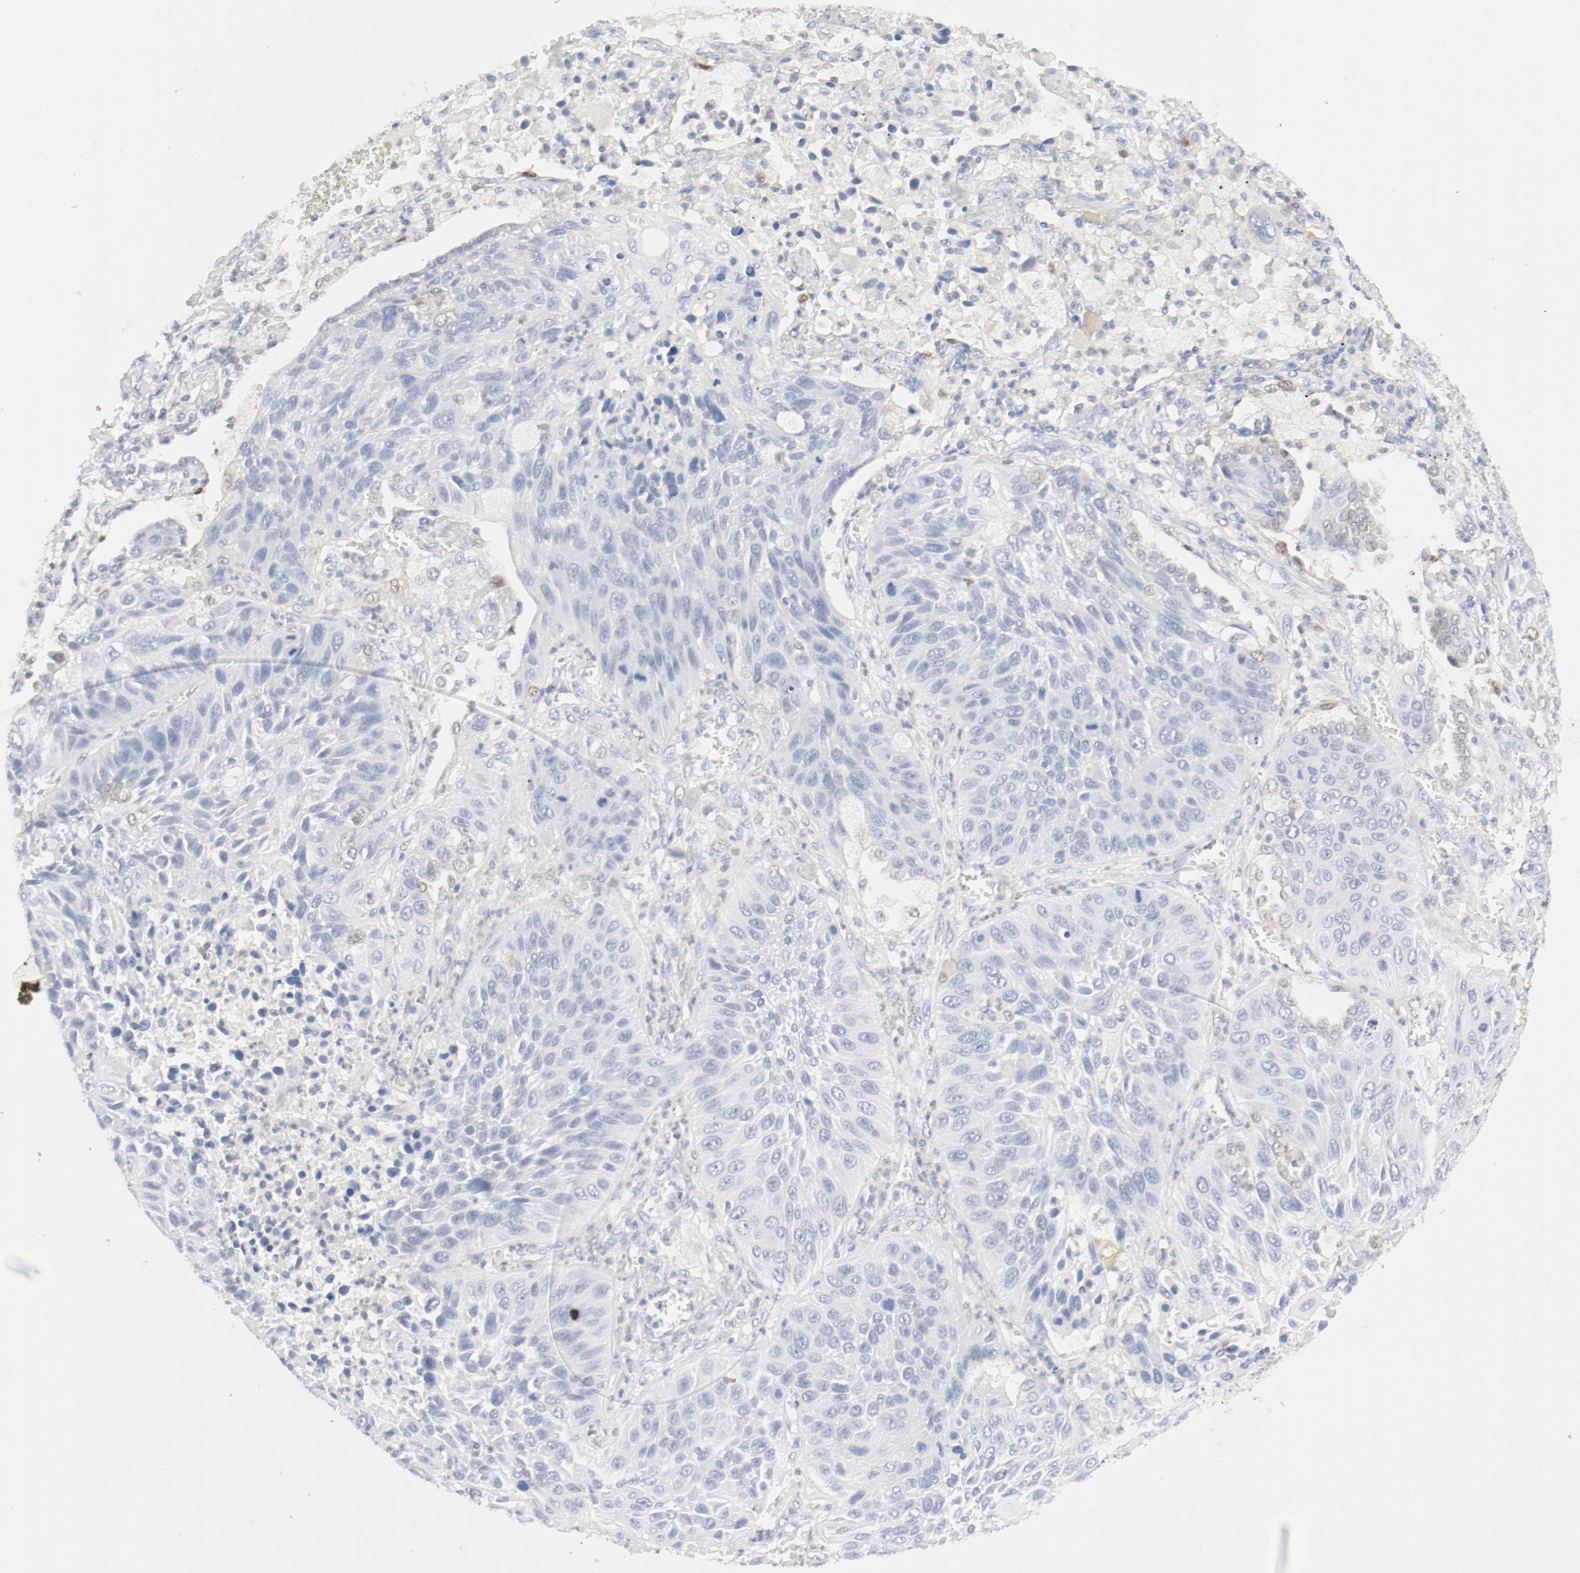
{"staining": {"intensity": "negative", "quantity": "none", "location": "none"}, "tissue": "lung cancer", "cell_type": "Tumor cells", "image_type": "cancer", "snomed": [{"axis": "morphology", "description": "Squamous cell carcinoma, NOS"}, {"axis": "topography", "description": "Lung"}], "caption": "Tumor cells show no significant protein expression in squamous cell carcinoma (lung).", "gene": "PGM1", "patient": {"sex": "female", "age": 76}}